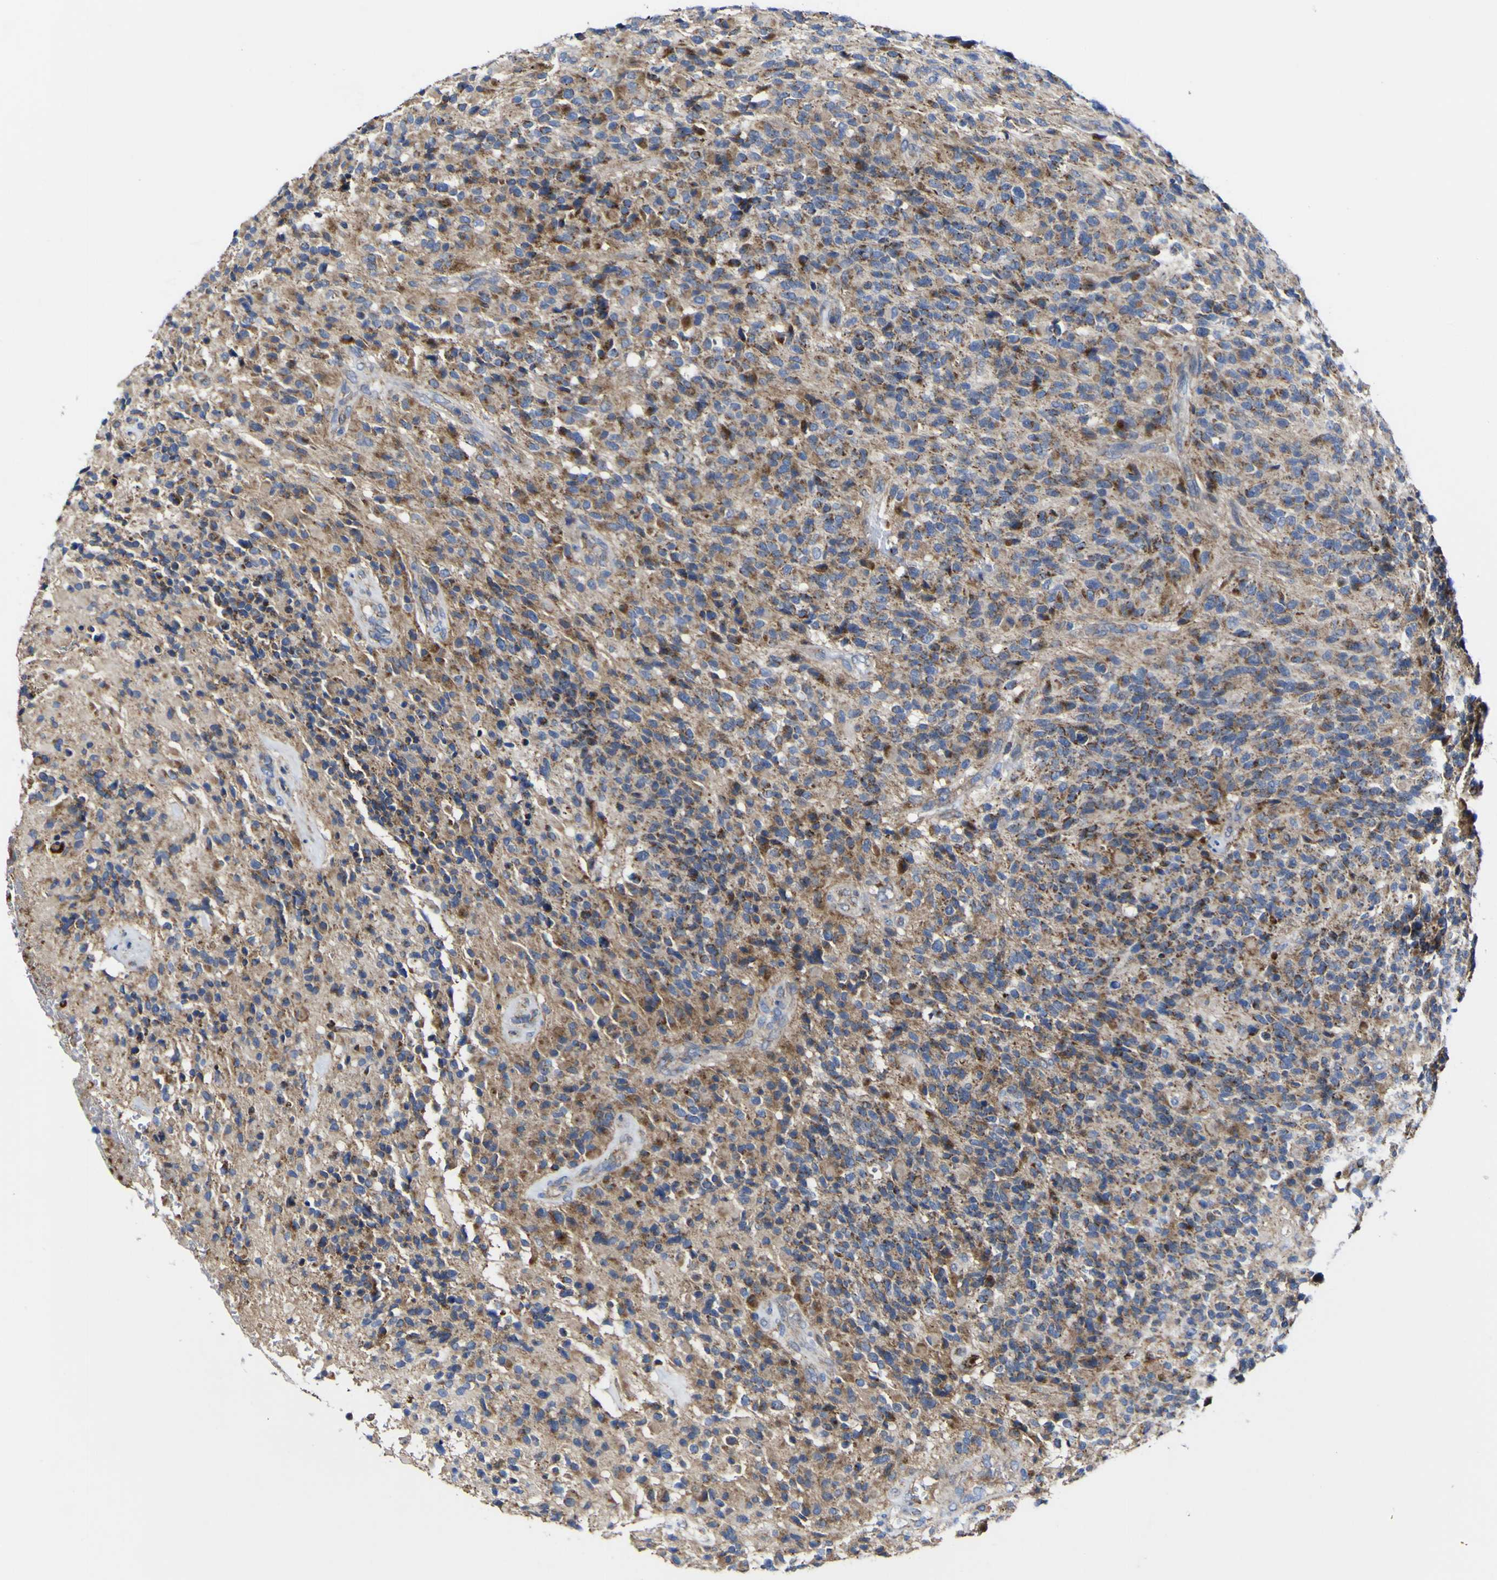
{"staining": {"intensity": "moderate", "quantity": ">75%", "location": "cytoplasmic/membranous"}, "tissue": "glioma", "cell_type": "Tumor cells", "image_type": "cancer", "snomed": [{"axis": "morphology", "description": "Glioma, malignant, High grade"}, {"axis": "topography", "description": "Brain"}], "caption": "Glioma stained with DAB (3,3'-diaminobenzidine) immunohistochemistry reveals medium levels of moderate cytoplasmic/membranous staining in approximately >75% of tumor cells.", "gene": "CCDC90B", "patient": {"sex": "male", "age": 71}}